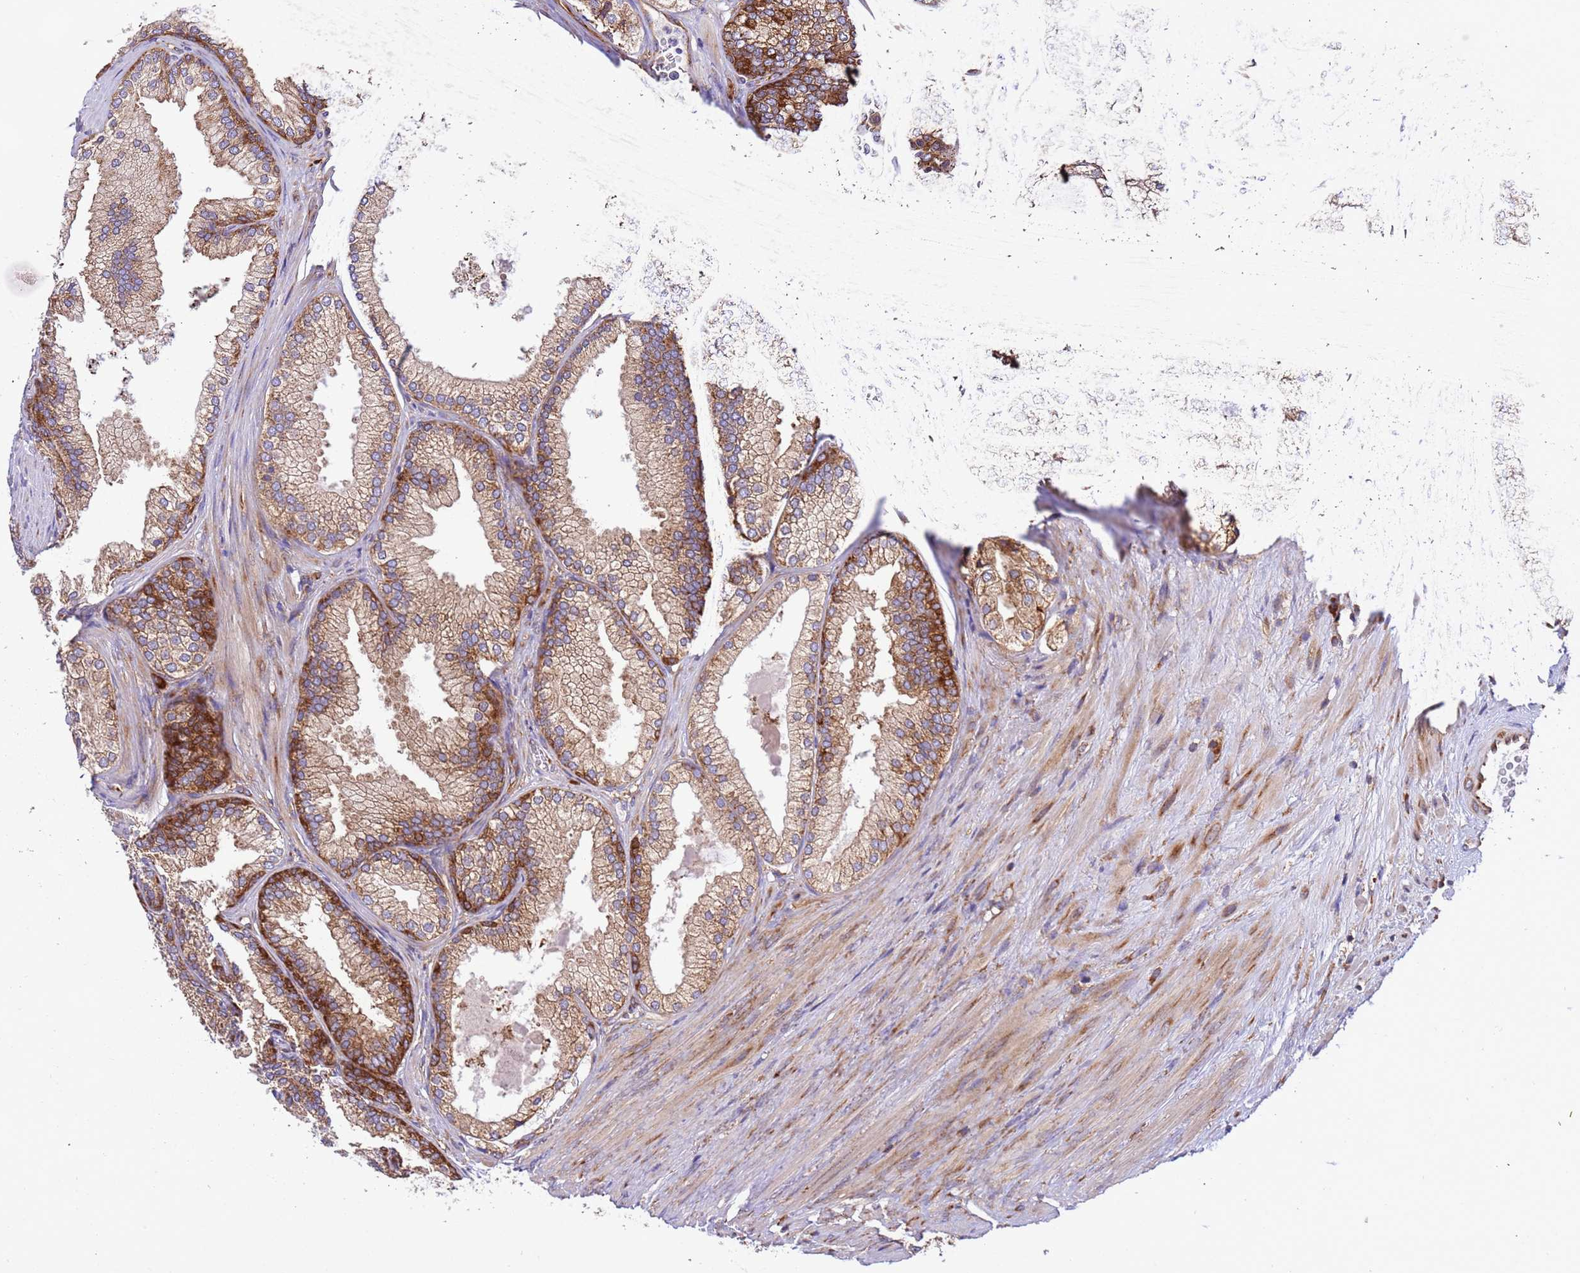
{"staining": {"intensity": "strong", "quantity": "25%-75%", "location": "cytoplasmic/membranous"}, "tissue": "prostate", "cell_type": "Glandular cells", "image_type": "normal", "snomed": [{"axis": "morphology", "description": "Normal tissue, NOS"}, {"axis": "topography", "description": "Prostate"}], "caption": "Strong cytoplasmic/membranous positivity is present in about 25%-75% of glandular cells in unremarkable prostate.", "gene": "RPL36", "patient": {"sex": "male", "age": 76}}